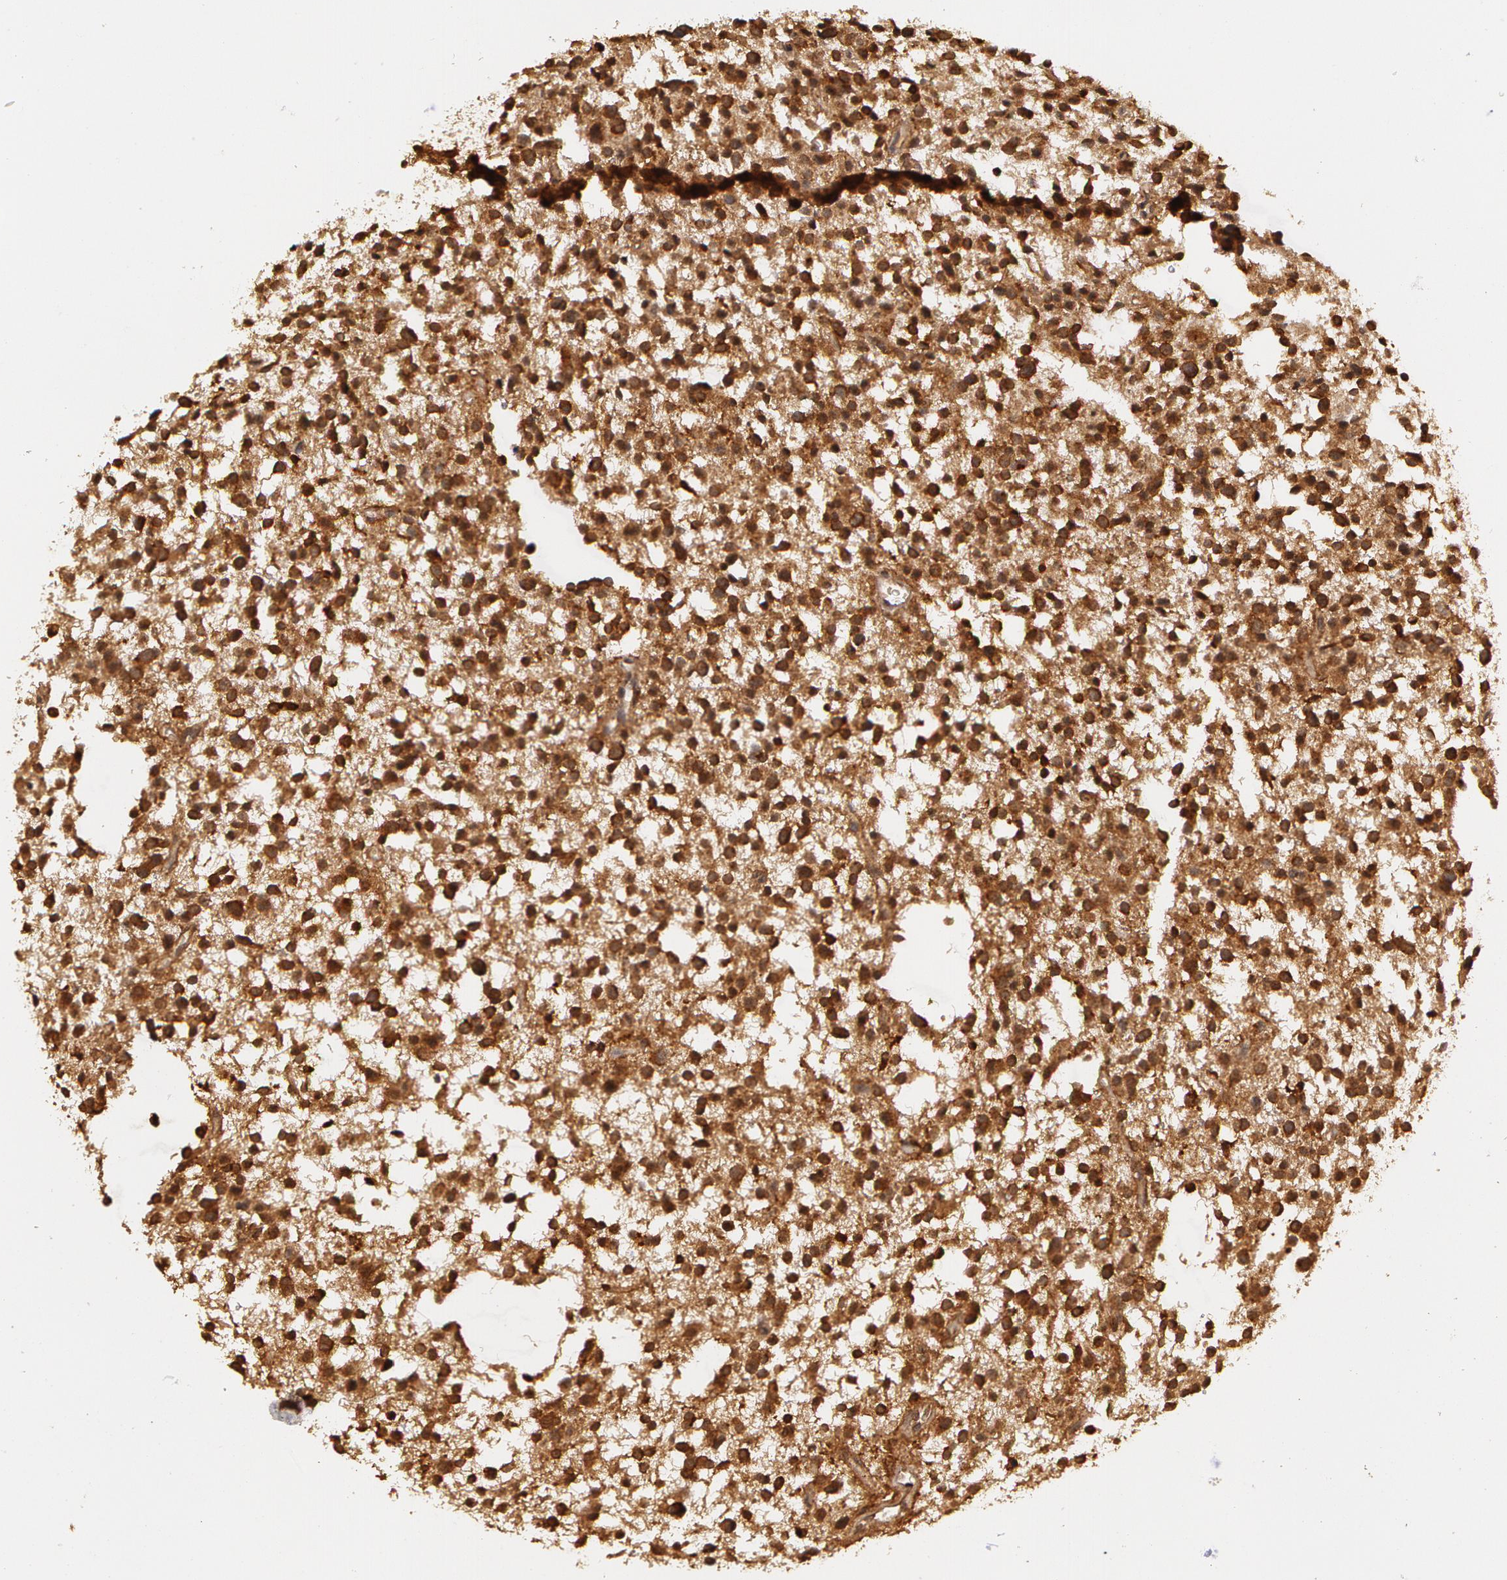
{"staining": {"intensity": "strong", "quantity": ">75%", "location": "cytoplasmic/membranous"}, "tissue": "glioma", "cell_type": "Tumor cells", "image_type": "cancer", "snomed": [{"axis": "morphology", "description": "Glioma, malignant, Low grade"}, {"axis": "topography", "description": "Brain"}], "caption": "This is an image of immunohistochemistry (IHC) staining of glioma, which shows strong positivity in the cytoplasmic/membranous of tumor cells.", "gene": "ASCC2", "patient": {"sex": "female", "age": 36}}